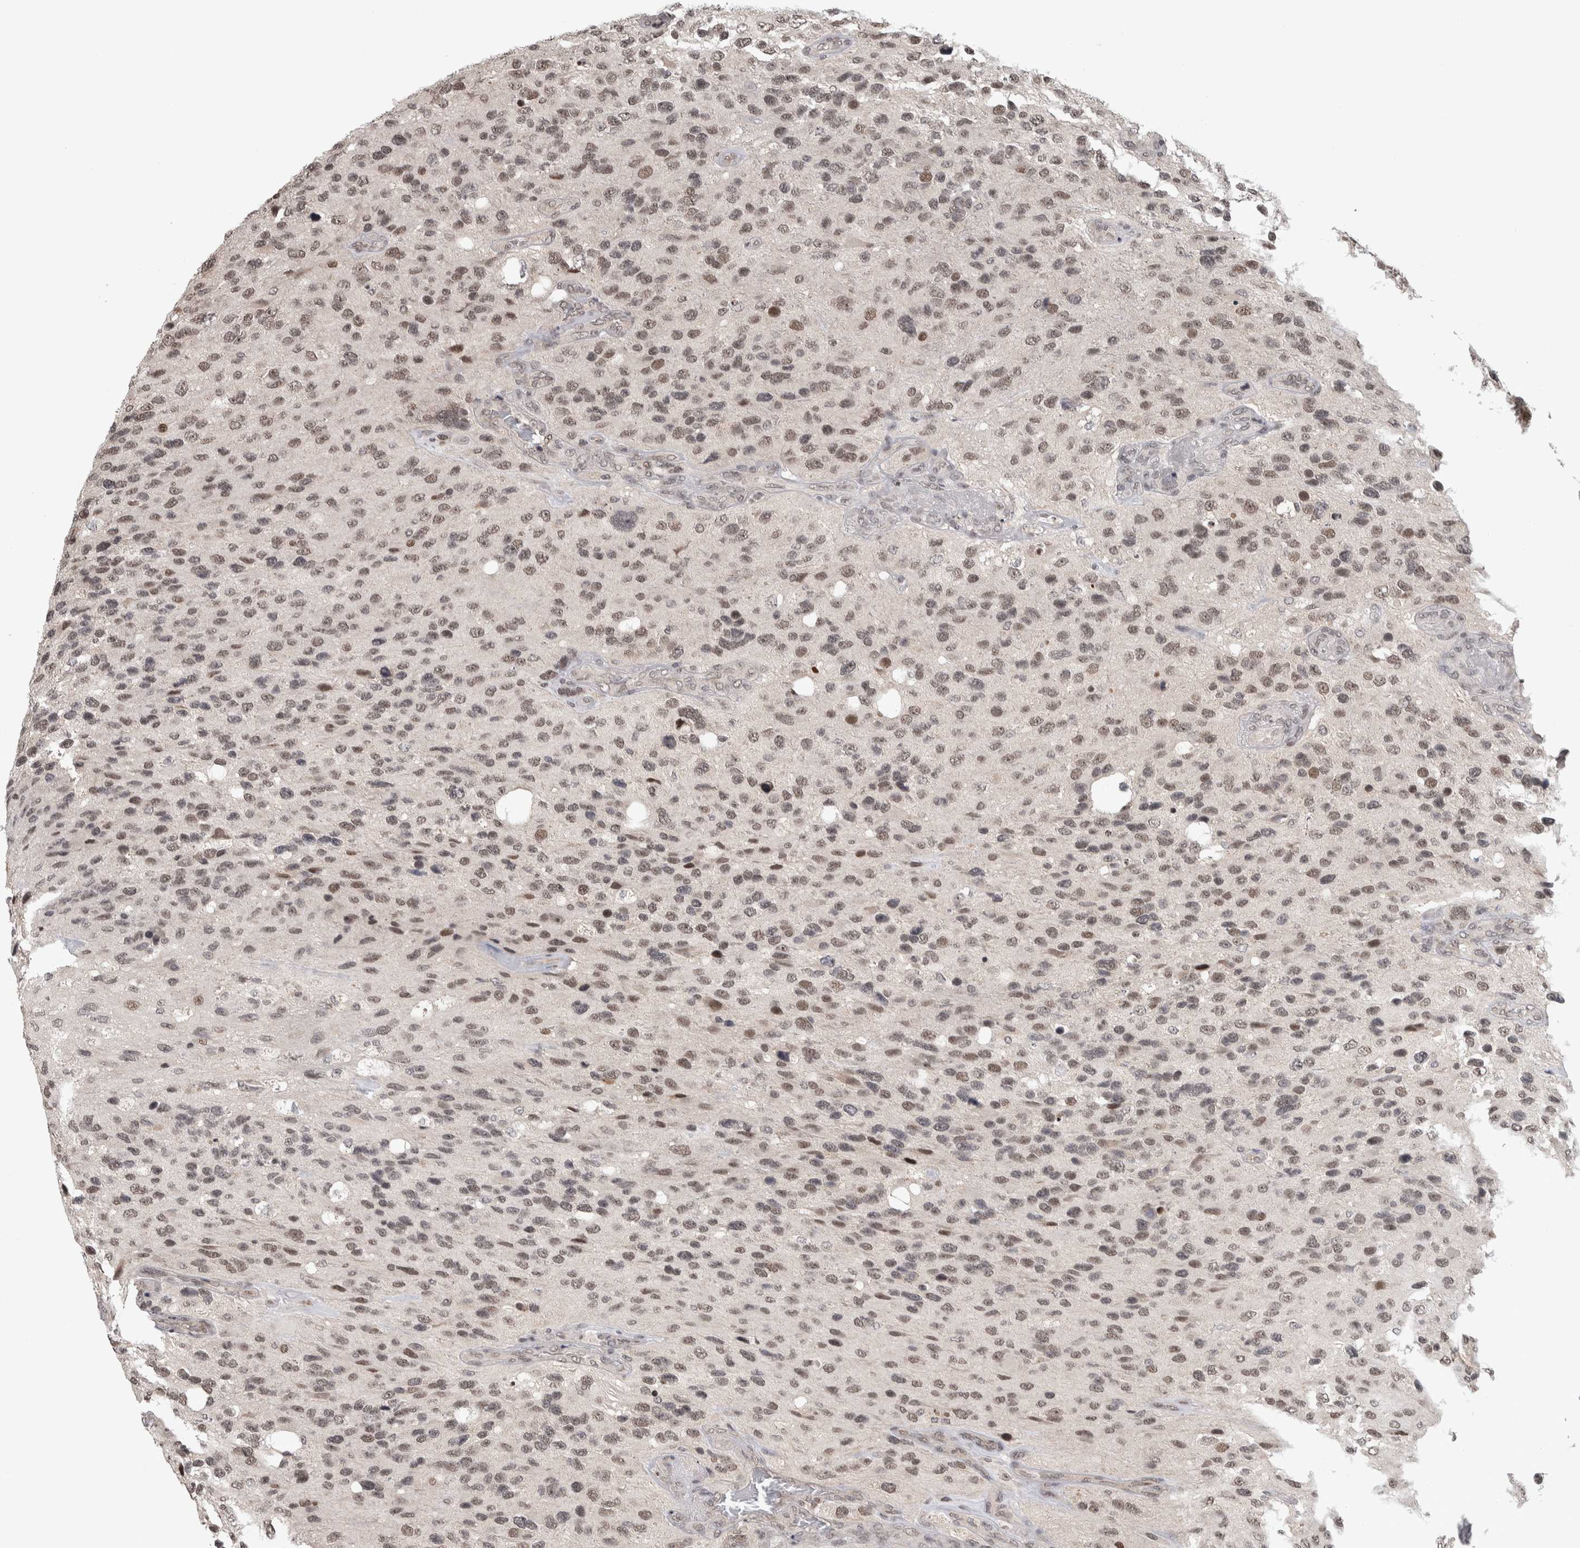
{"staining": {"intensity": "moderate", "quantity": ">75%", "location": "nuclear"}, "tissue": "glioma", "cell_type": "Tumor cells", "image_type": "cancer", "snomed": [{"axis": "morphology", "description": "Glioma, malignant, High grade"}, {"axis": "topography", "description": "Brain"}], "caption": "IHC staining of glioma, which exhibits medium levels of moderate nuclear positivity in approximately >75% of tumor cells indicating moderate nuclear protein positivity. The staining was performed using DAB (3,3'-diaminobenzidine) (brown) for protein detection and nuclei were counterstained in hematoxylin (blue).", "gene": "ZSCAN21", "patient": {"sex": "female", "age": 58}}